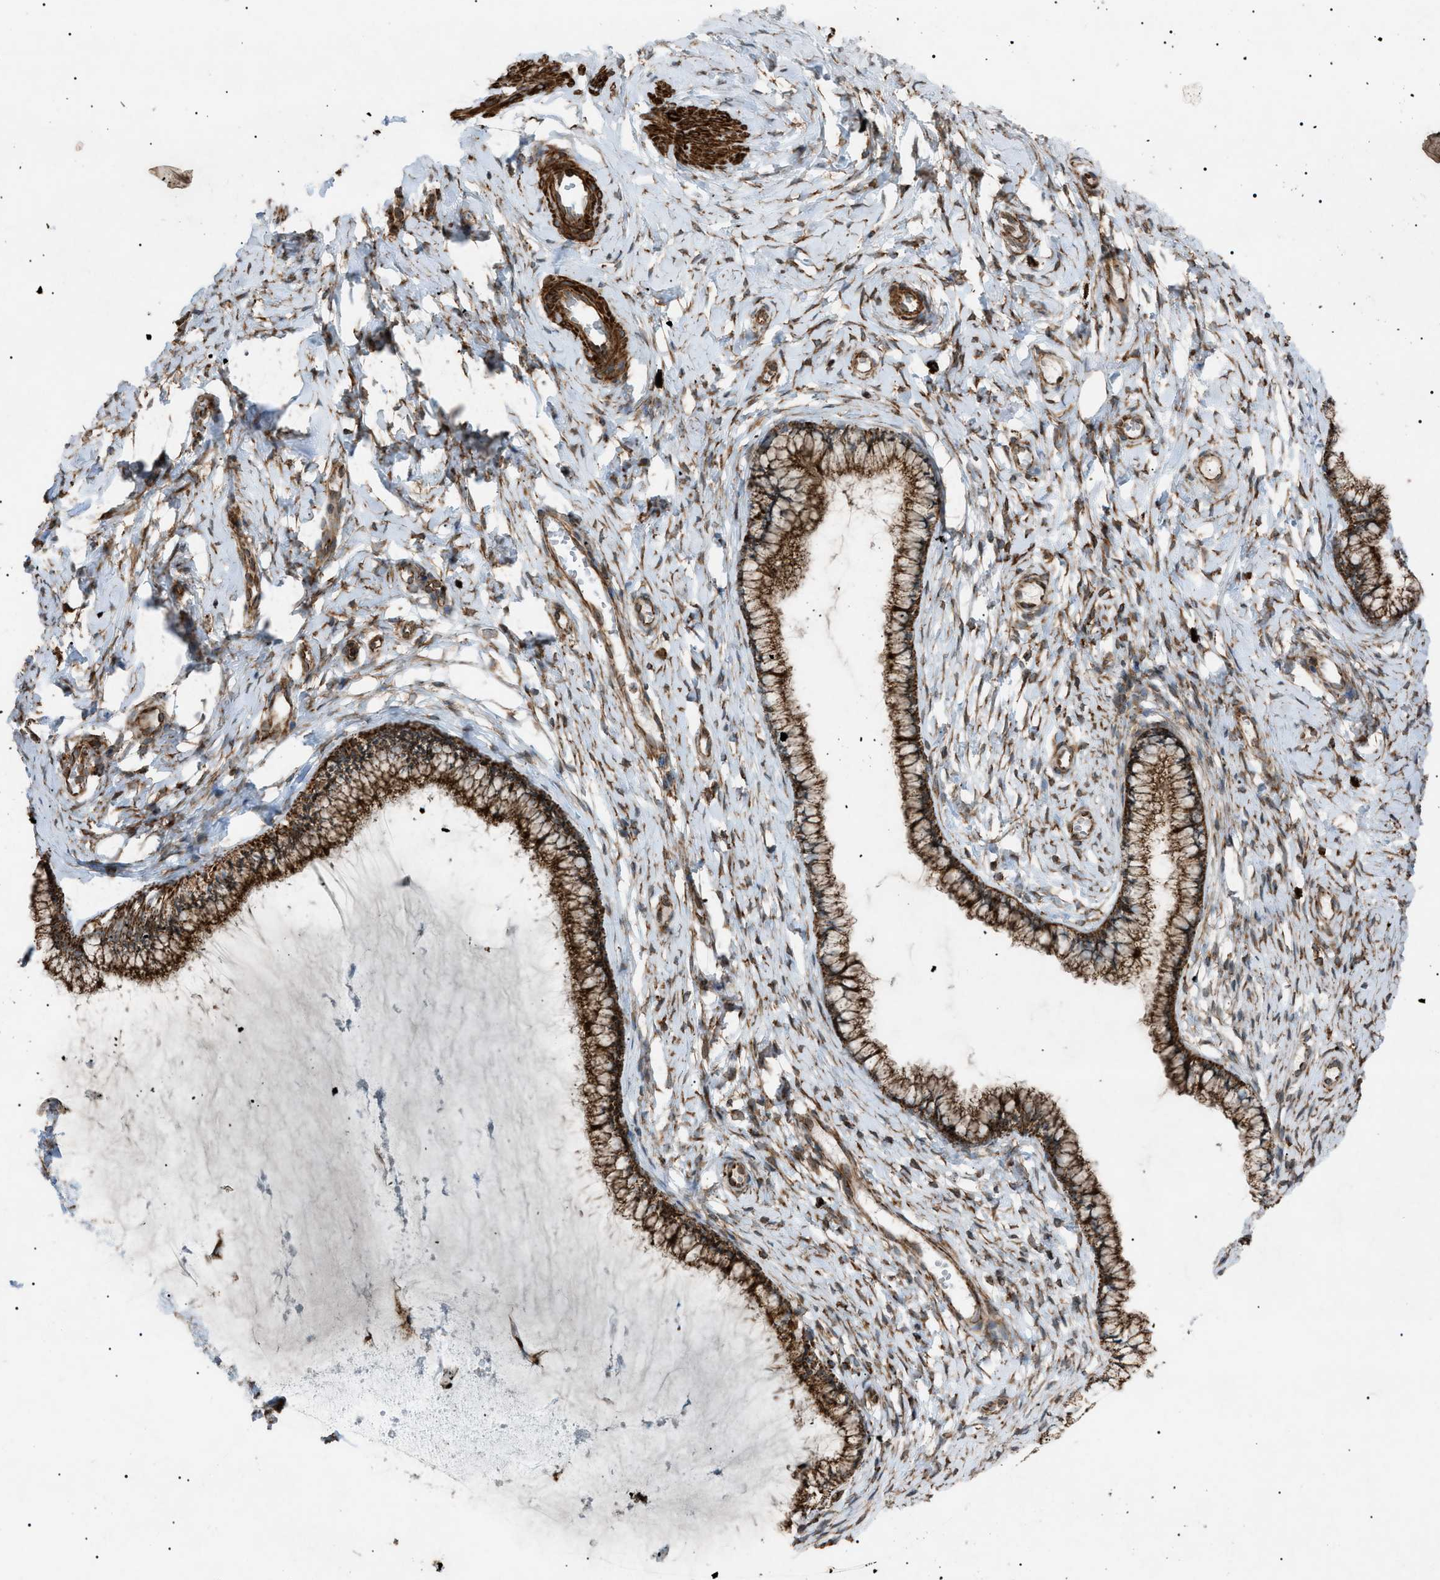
{"staining": {"intensity": "strong", "quantity": ">75%", "location": "cytoplasmic/membranous"}, "tissue": "cervix", "cell_type": "Glandular cells", "image_type": "normal", "snomed": [{"axis": "morphology", "description": "Normal tissue, NOS"}, {"axis": "topography", "description": "Cervix"}], "caption": "A photomicrograph showing strong cytoplasmic/membranous positivity in approximately >75% of glandular cells in benign cervix, as visualized by brown immunohistochemical staining.", "gene": "C1GALT1C1", "patient": {"sex": "female", "age": 65}}